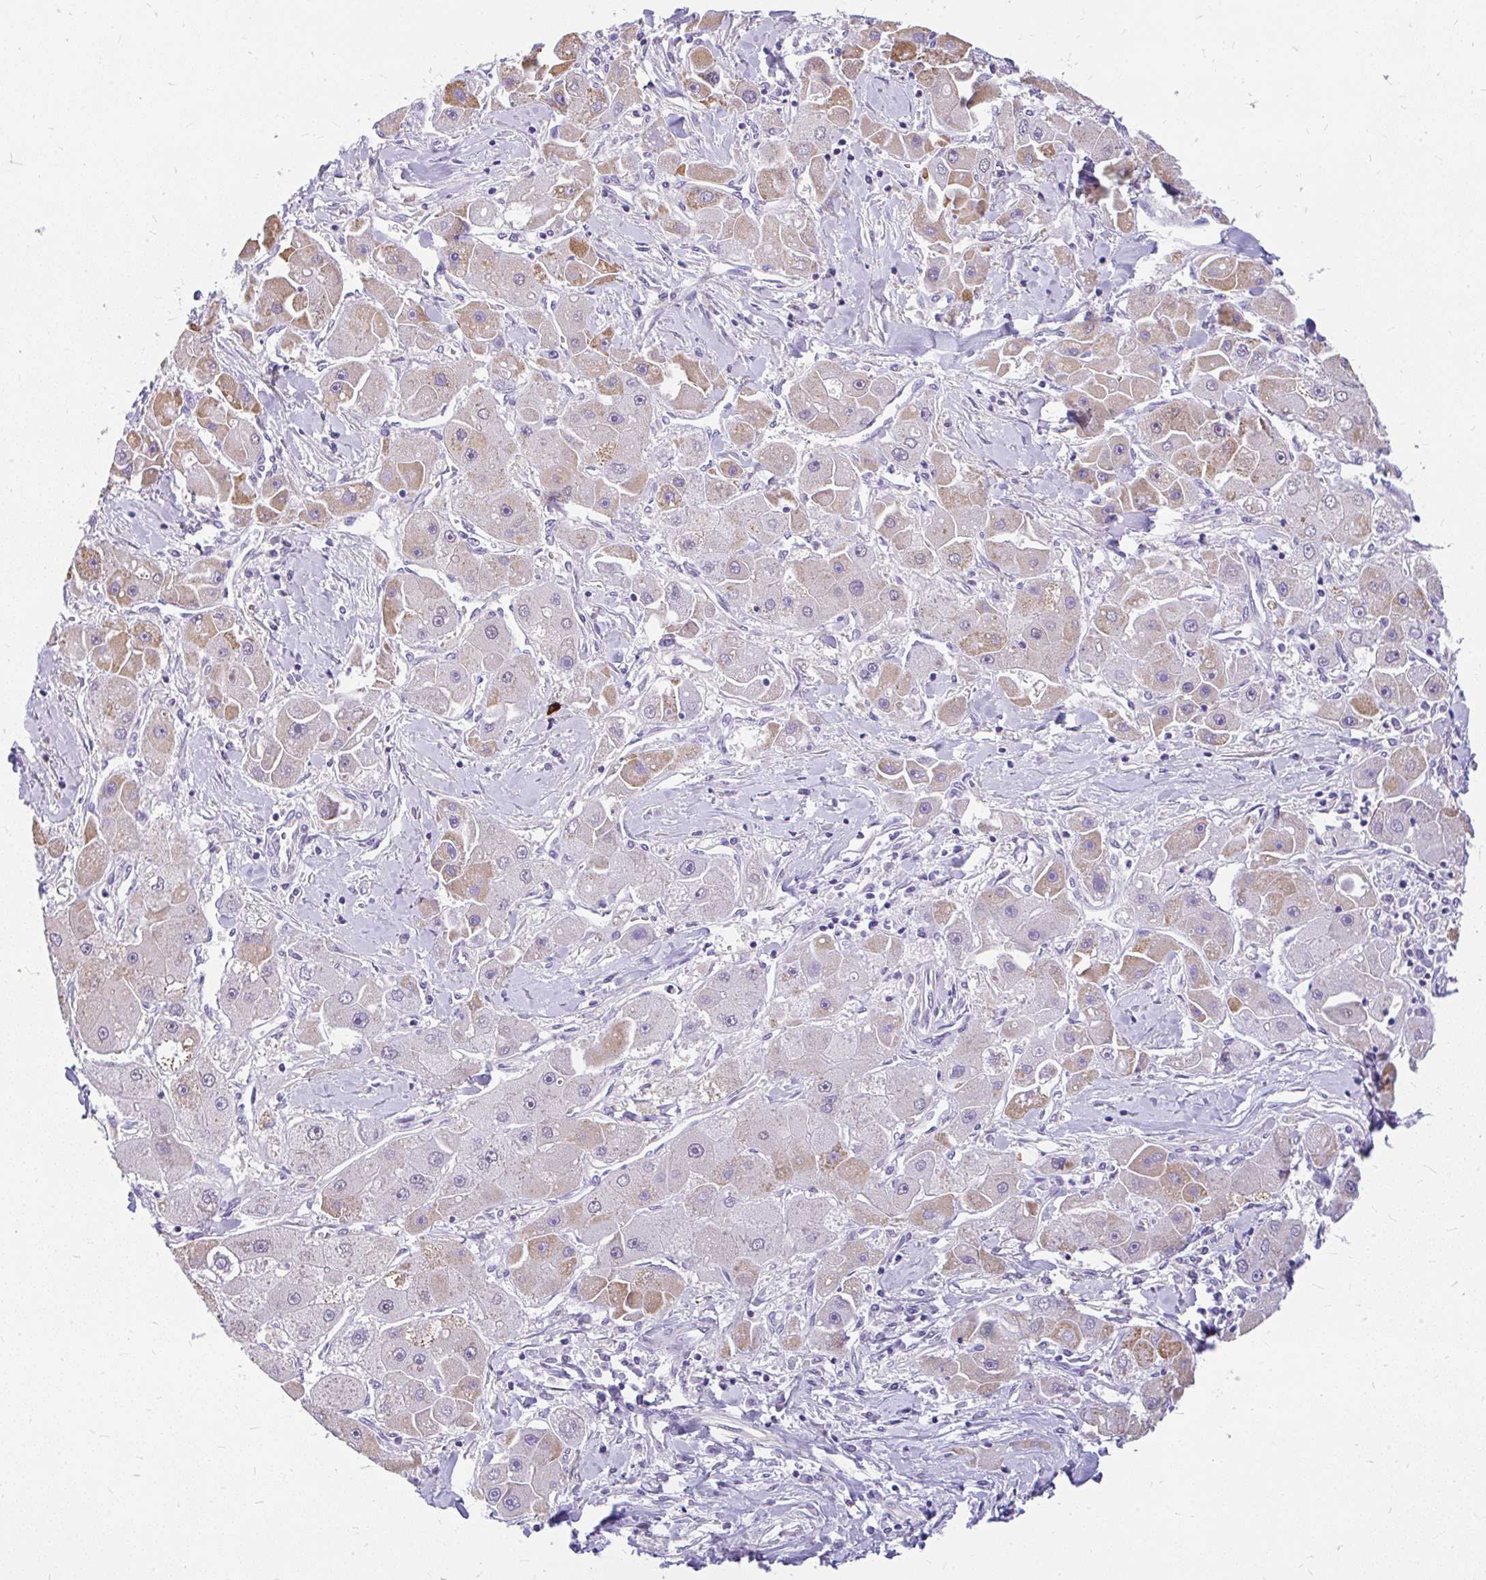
{"staining": {"intensity": "weak", "quantity": "25%-75%", "location": "cytoplasmic/membranous"}, "tissue": "liver cancer", "cell_type": "Tumor cells", "image_type": "cancer", "snomed": [{"axis": "morphology", "description": "Carcinoma, Hepatocellular, NOS"}, {"axis": "topography", "description": "Liver"}], "caption": "DAB immunohistochemical staining of liver cancer exhibits weak cytoplasmic/membranous protein expression in approximately 25%-75% of tumor cells. (DAB IHC with brightfield microscopy, high magnification).", "gene": "FAM83C", "patient": {"sex": "male", "age": 24}}